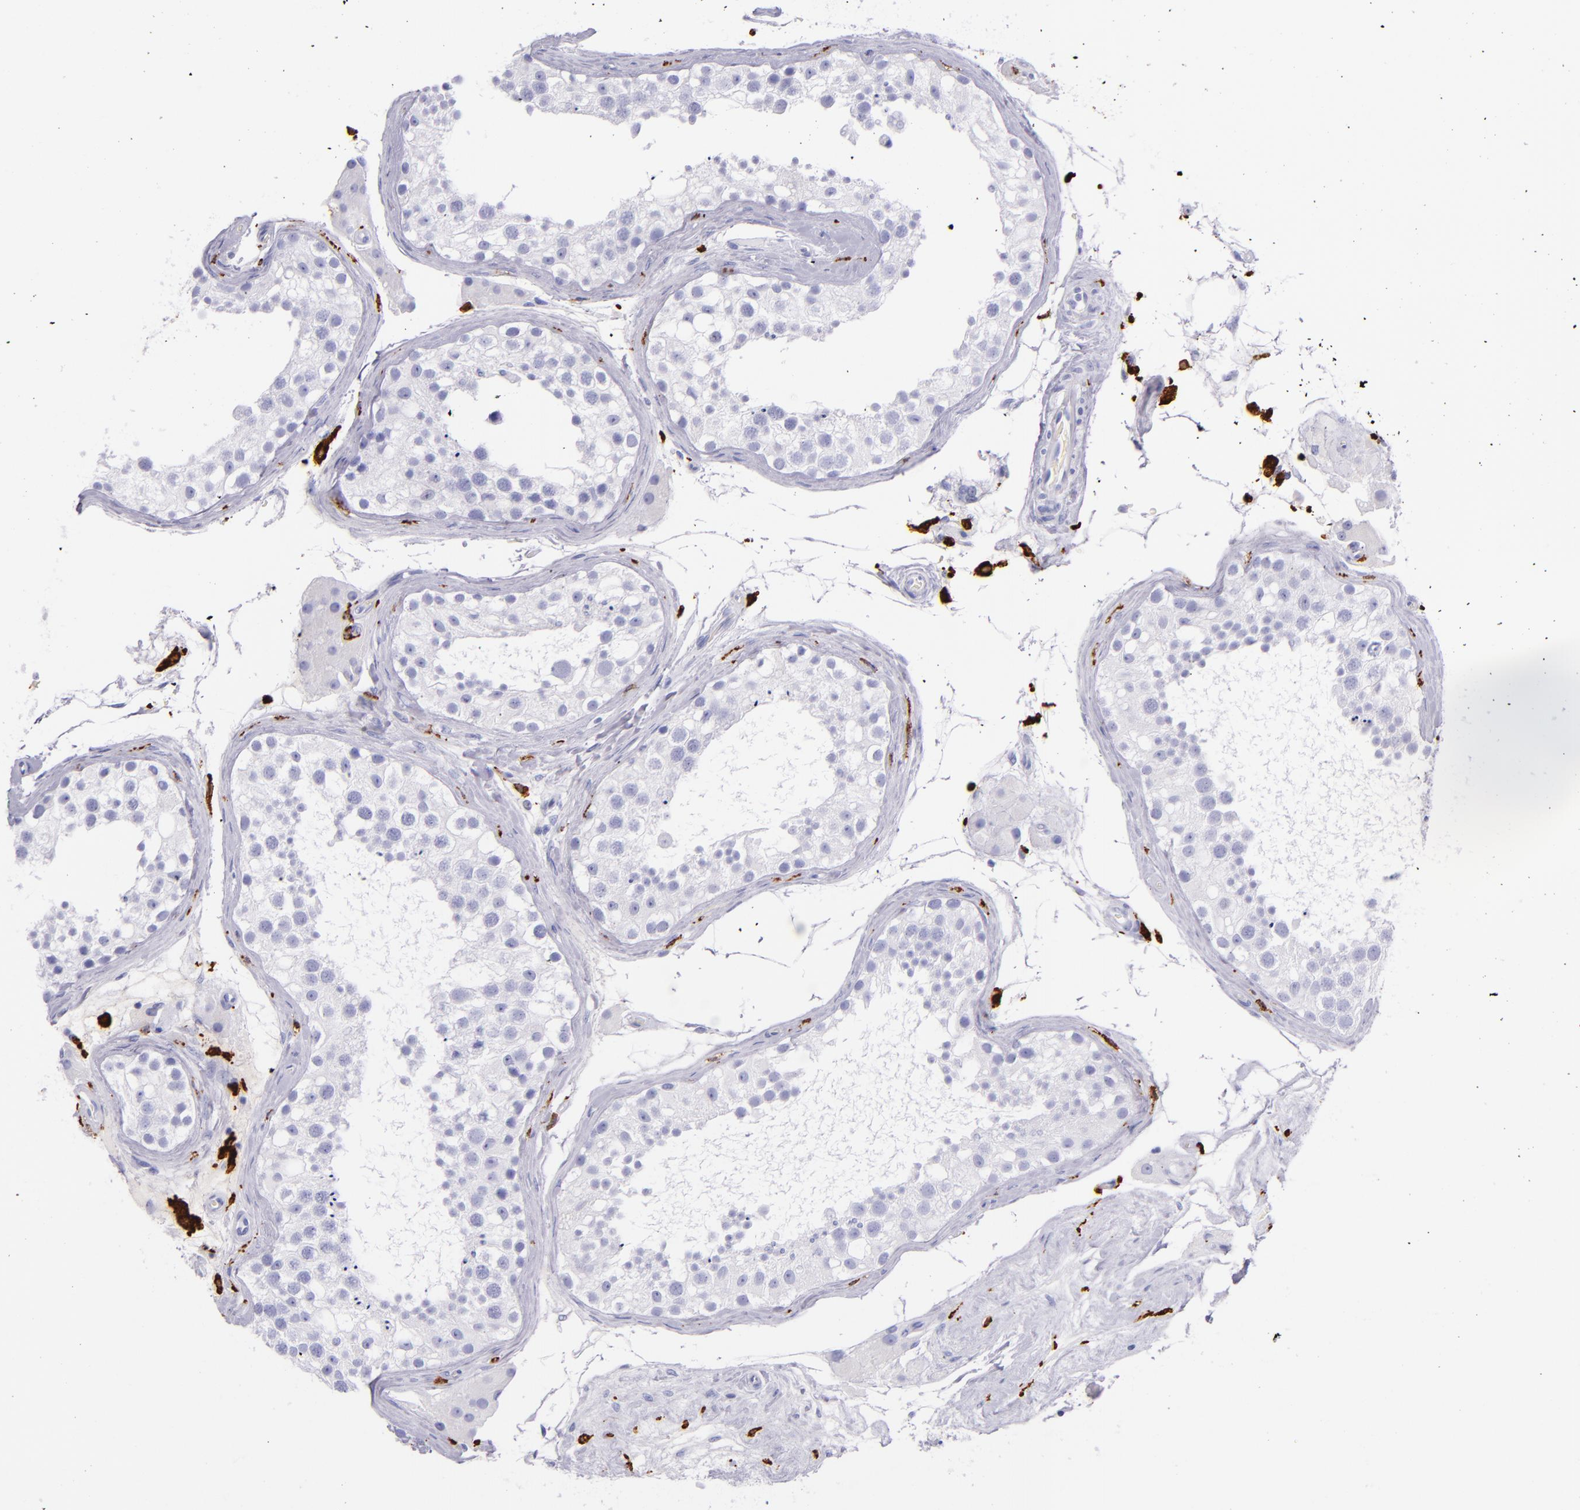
{"staining": {"intensity": "negative", "quantity": "none", "location": "none"}, "tissue": "testis", "cell_type": "Cells in seminiferous ducts", "image_type": "normal", "snomed": [{"axis": "morphology", "description": "Normal tissue, NOS"}, {"axis": "topography", "description": "Testis"}], "caption": "DAB (3,3'-diaminobenzidine) immunohistochemical staining of benign testis exhibits no significant expression in cells in seminiferous ducts.", "gene": "CD163", "patient": {"sex": "male", "age": 68}}